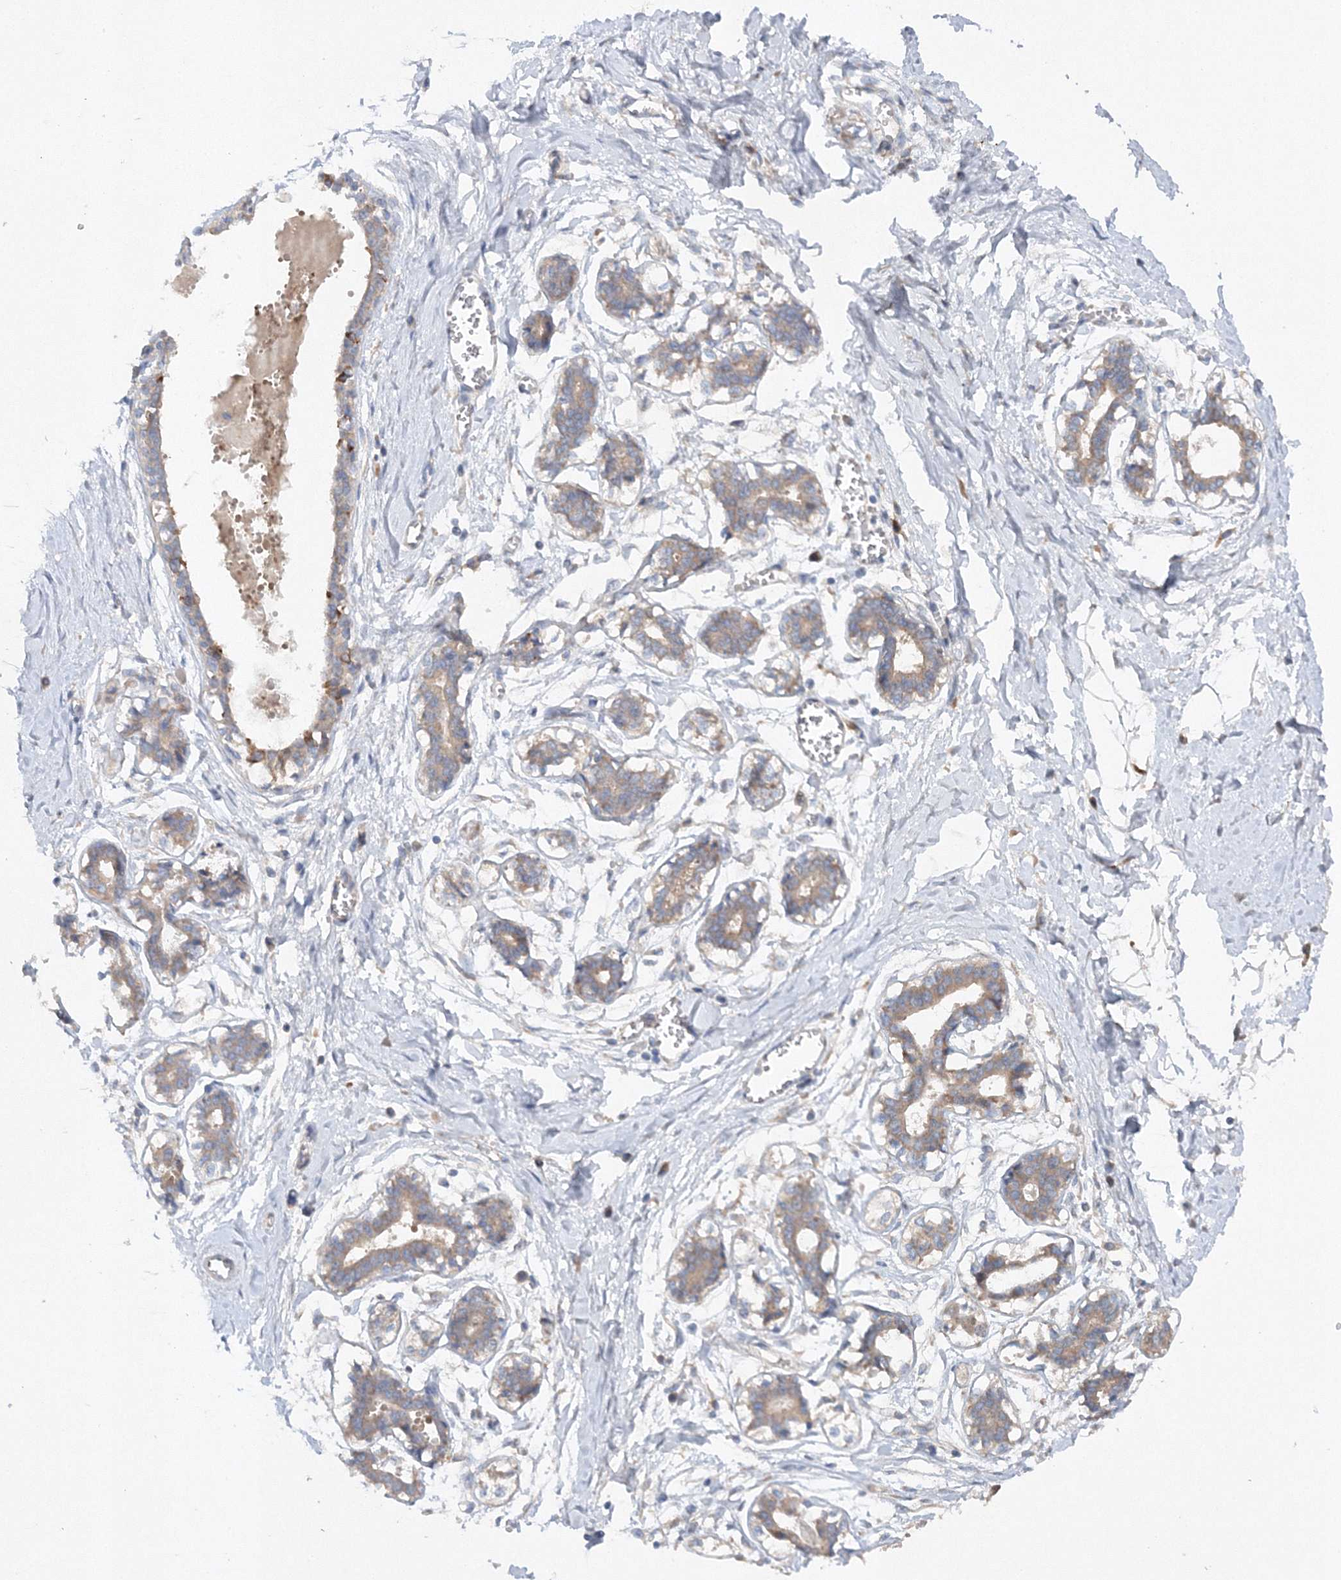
{"staining": {"intensity": "negative", "quantity": "none", "location": "none"}, "tissue": "breast", "cell_type": "Adipocytes", "image_type": "normal", "snomed": [{"axis": "morphology", "description": "Normal tissue, NOS"}, {"axis": "topography", "description": "Breast"}], "caption": "This is an immunohistochemistry micrograph of normal breast. There is no positivity in adipocytes.", "gene": "SLC36A1", "patient": {"sex": "female", "age": 27}}